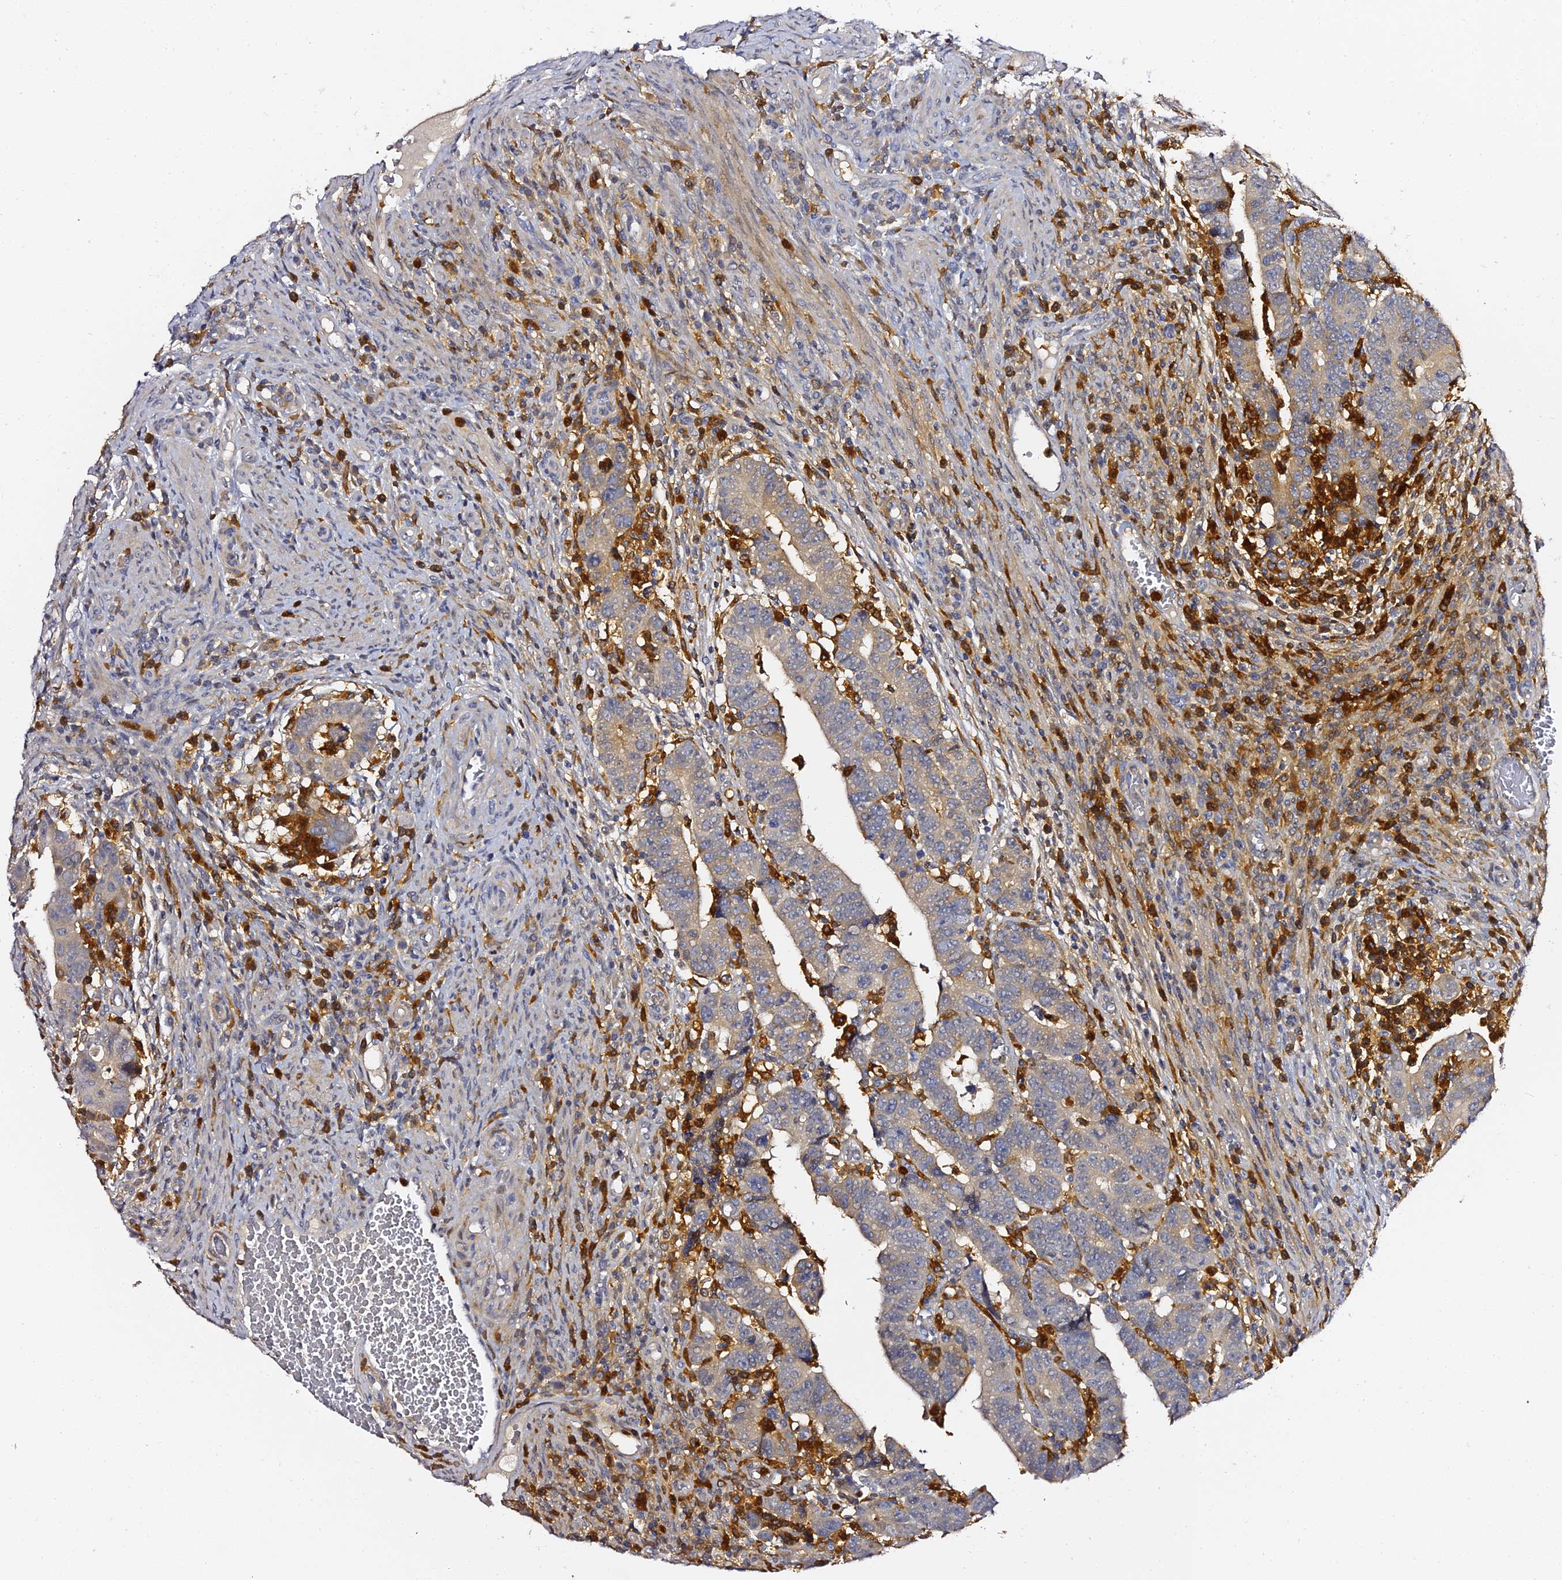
{"staining": {"intensity": "weak", "quantity": "25%-75%", "location": "cytoplasmic/membranous"}, "tissue": "colorectal cancer", "cell_type": "Tumor cells", "image_type": "cancer", "snomed": [{"axis": "morphology", "description": "Normal tissue, NOS"}, {"axis": "morphology", "description": "Adenocarcinoma, NOS"}, {"axis": "topography", "description": "Rectum"}], "caption": "DAB immunohistochemical staining of human colorectal cancer (adenocarcinoma) displays weak cytoplasmic/membranous protein staining in about 25%-75% of tumor cells. The protein of interest is shown in brown color, while the nuclei are stained blue.", "gene": "IL4I1", "patient": {"sex": "female", "age": 65}}